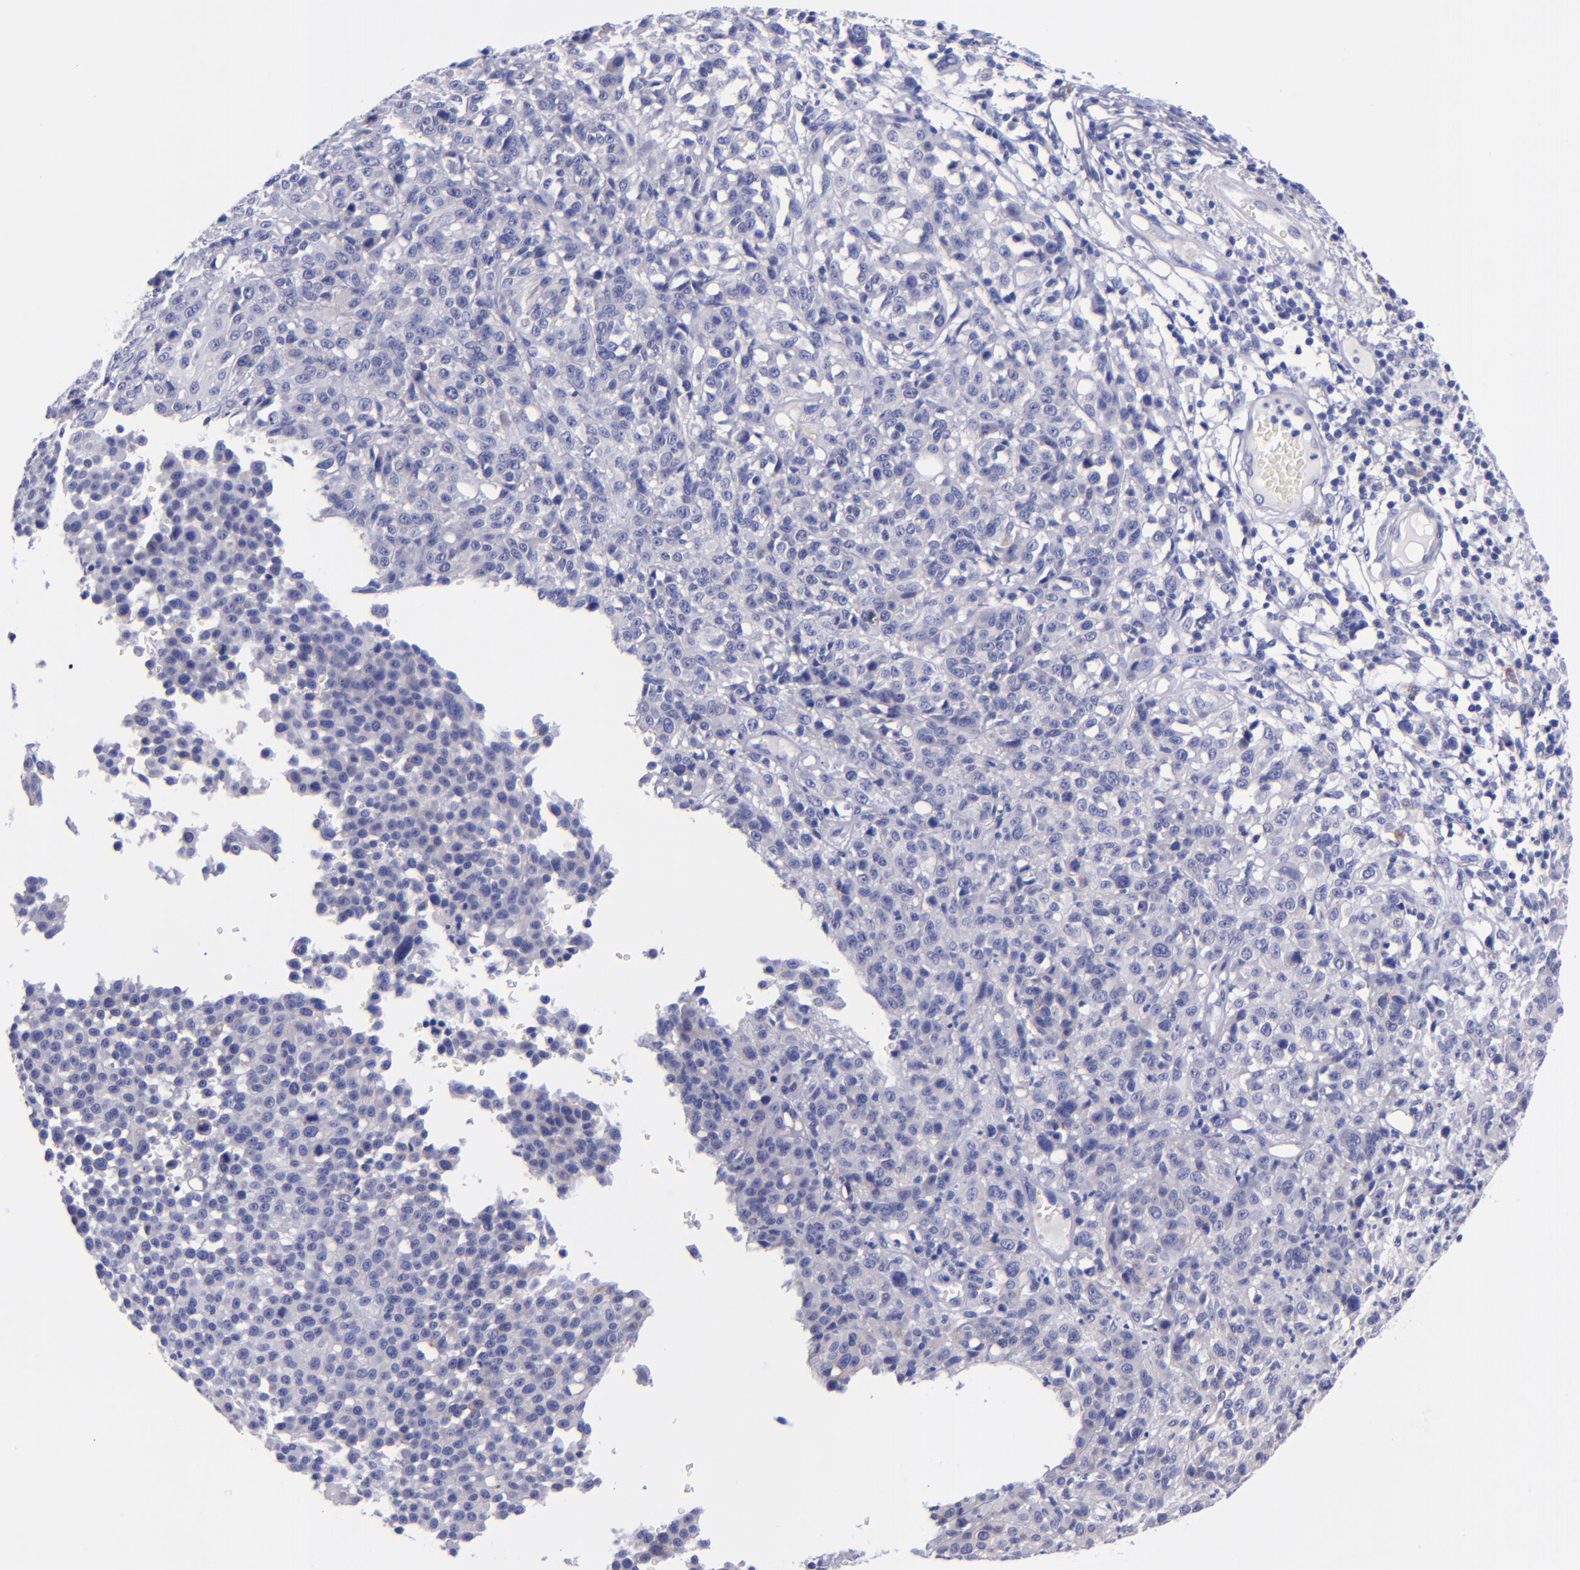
{"staining": {"intensity": "negative", "quantity": "none", "location": "none"}, "tissue": "melanoma", "cell_type": "Tumor cells", "image_type": "cancer", "snomed": [{"axis": "morphology", "description": "Malignant melanoma, NOS"}, {"axis": "topography", "description": "Skin"}], "caption": "Protein analysis of melanoma demonstrates no significant positivity in tumor cells.", "gene": "SV2A", "patient": {"sex": "female", "age": 49}}